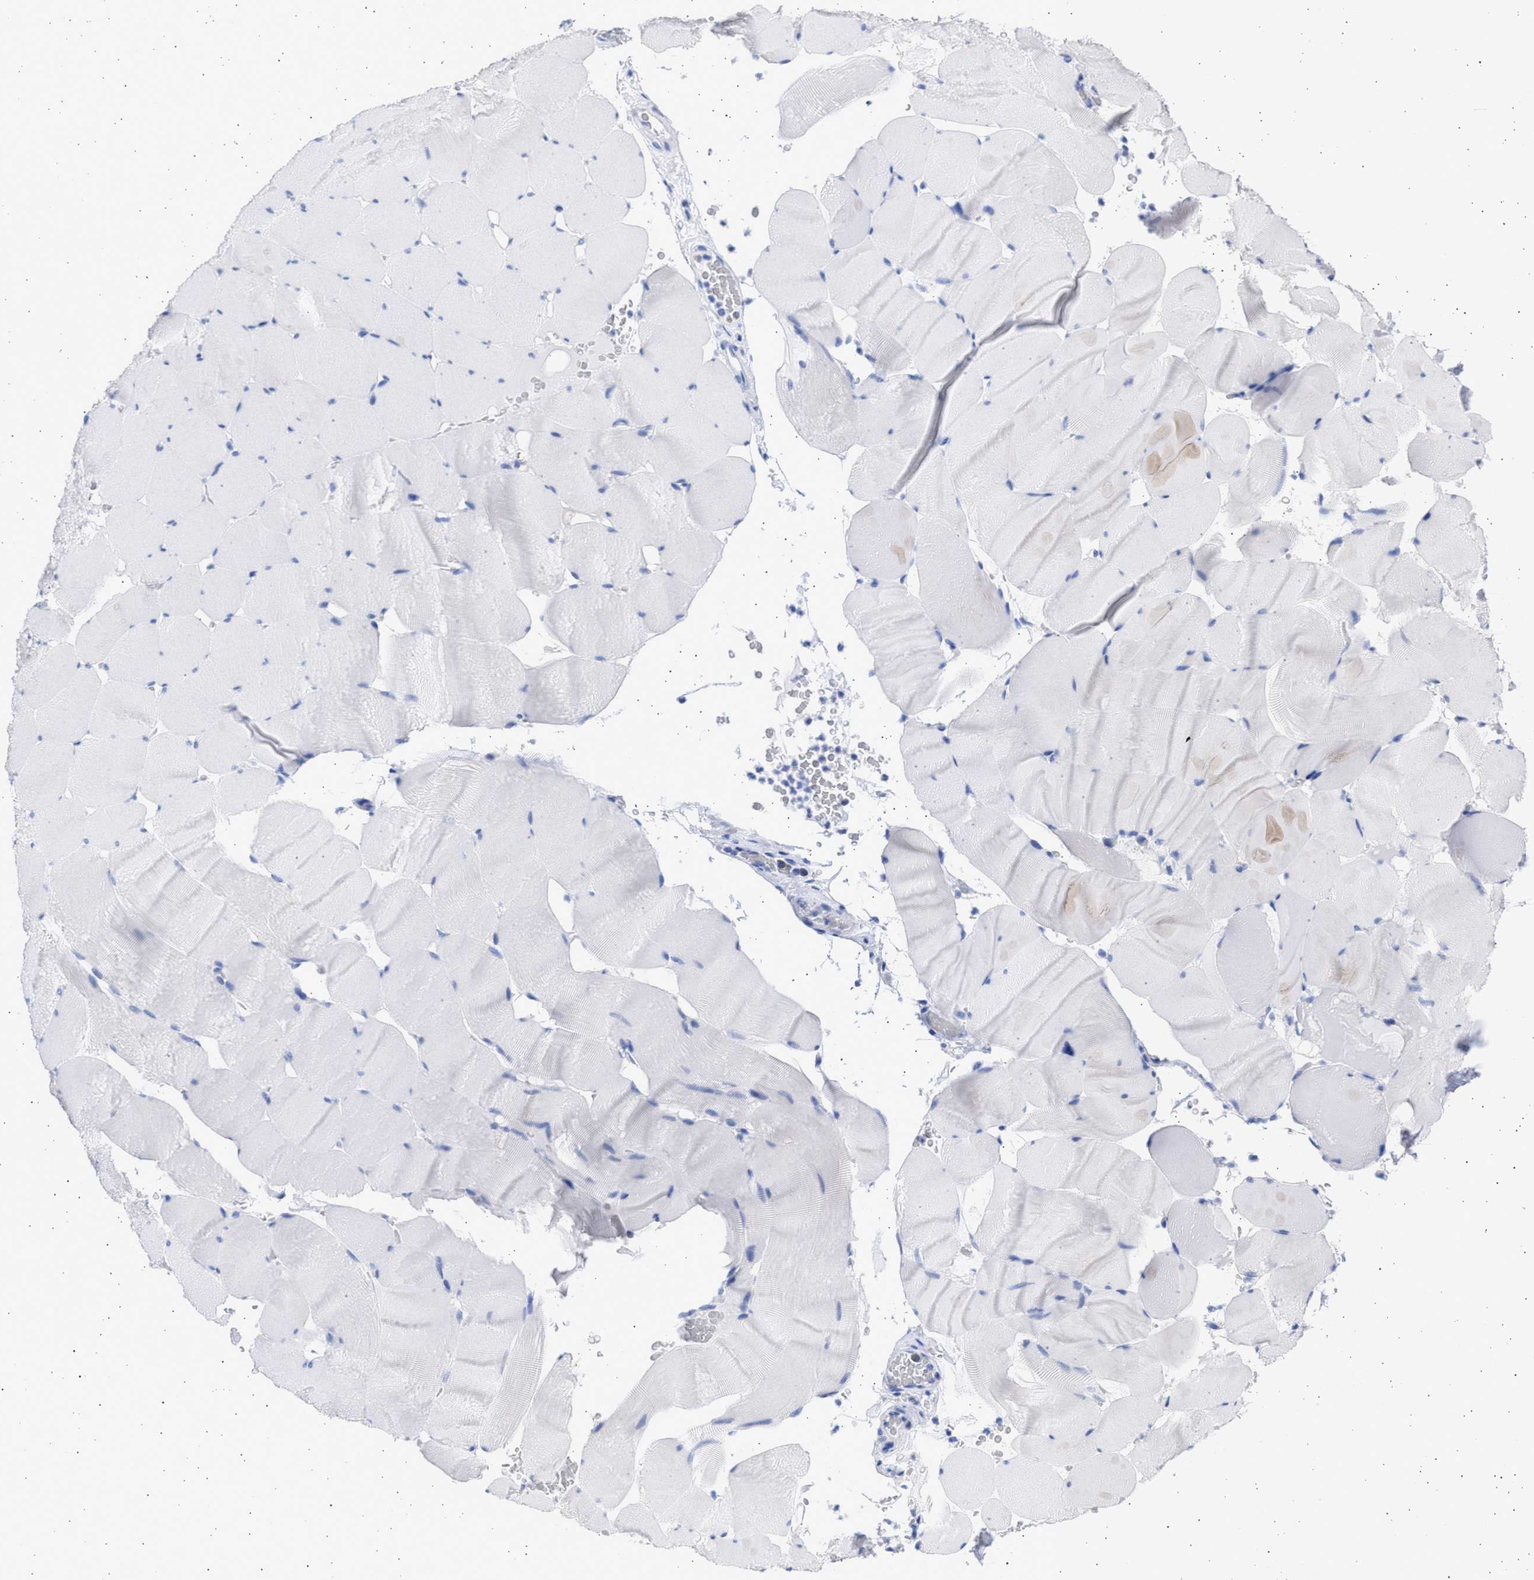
{"staining": {"intensity": "negative", "quantity": "none", "location": "none"}, "tissue": "skeletal muscle", "cell_type": "Myocytes", "image_type": "normal", "snomed": [{"axis": "morphology", "description": "Normal tissue, NOS"}, {"axis": "topography", "description": "Skeletal muscle"}], "caption": "There is no significant staining in myocytes of skeletal muscle. The staining was performed using DAB to visualize the protein expression in brown, while the nuclei were stained in blue with hematoxylin (Magnification: 20x).", "gene": "ALDOC", "patient": {"sex": "male", "age": 62}}